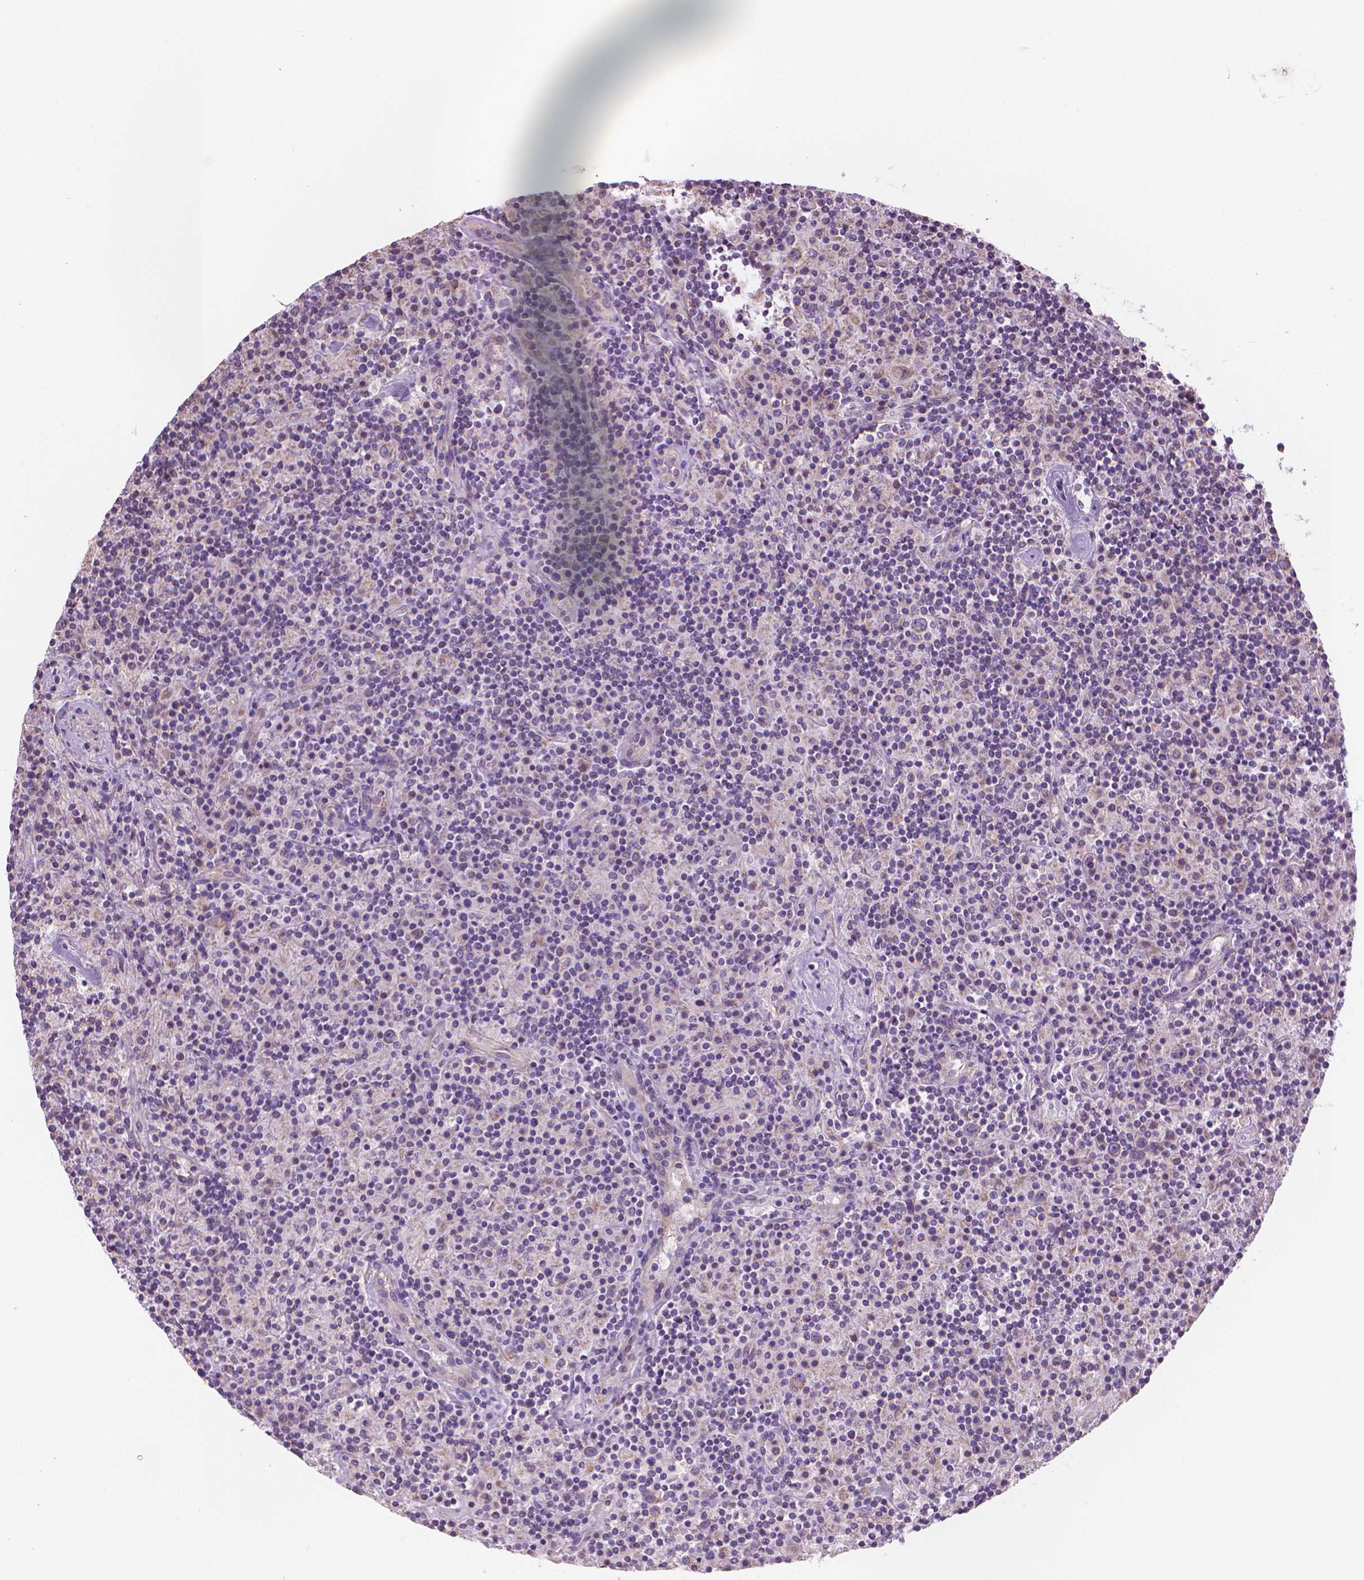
{"staining": {"intensity": "weak", "quantity": "<25%", "location": "cytoplasmic/membranous"}, "tissue": "lymphoma", "cell_type": "Tumor cells", "image_type": "cancer", "snomed": [{"axis": "morphology", "description": "Hodgkin's disease, NOS"}, {"axis": "topography", "description": "Lymph node"}], "caption": "Tumor cells show no significant protein staining in Hodgkin's disease. Brightfield microscopy of immunohistochemistry (IHC) stained with DAB (3,3'-diaminobenzidine) (brown) and hematoxylin (blue), captured at high magnification.", "gene": "TTC29", "patient": {"sex": "male", "age": 70}}